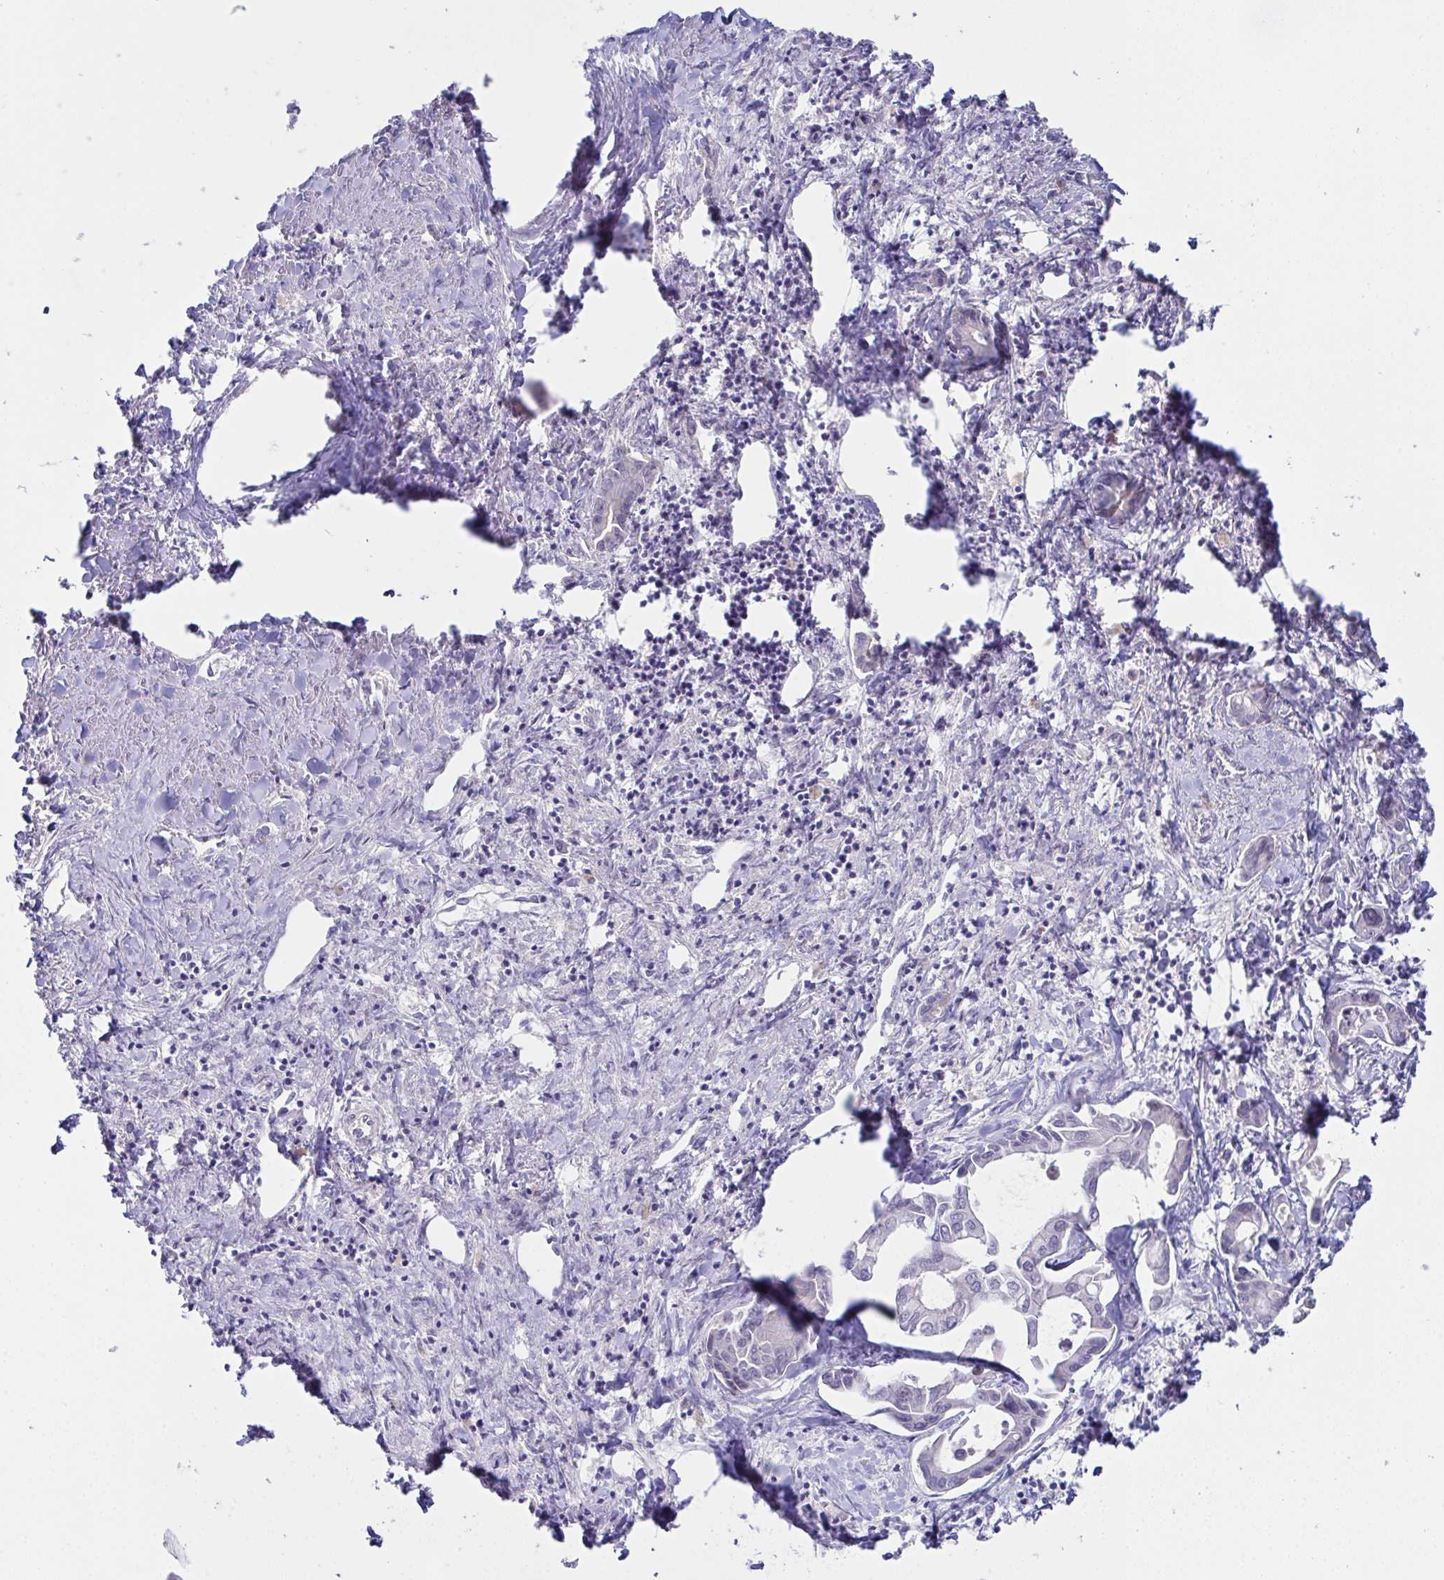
{"staining": {"intensity": "negative", "quantity": "none", "location": "none"}, "tissue": "liver cancer", "cell_type": "Tumor cells", "image_type": "cancer", "snomed": [{"axis": "morphology", "description": "Cholangiocarcinoma"}, {"axis": "topography", "description": "Liver"}], "caption": "High power microscopy micrograph of an immunohistochemistry photomicrograph of liver cancer (cholangiocarcinoma), revealing no significant positivity in tumor cells.", "gene": "ZNF713", "patient": {"sex": "male", "age": 66}}